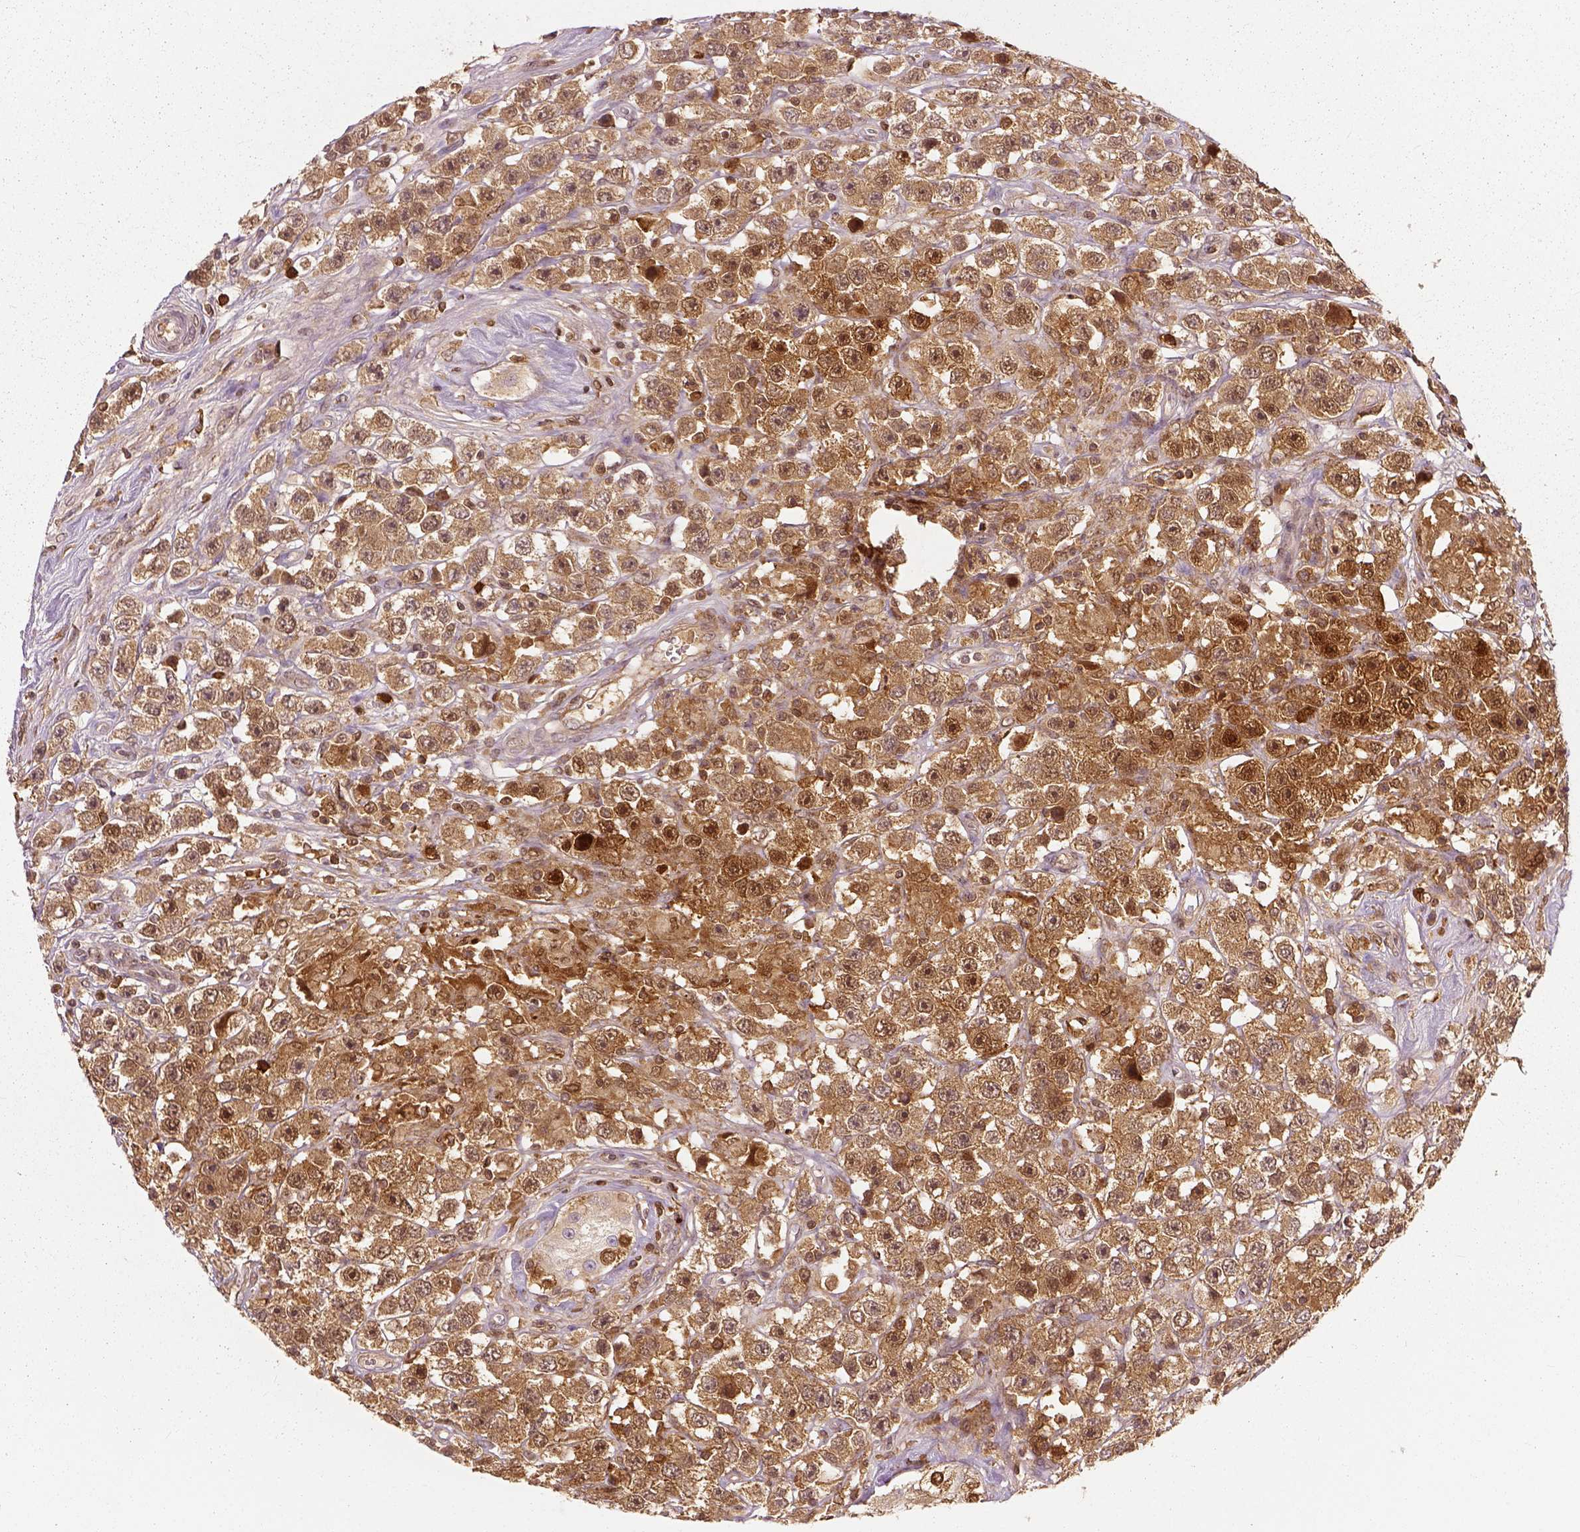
{"staining": {"intensity": "strong", "quantity": ">75%", "location": "cytoplasmic/membranous"}, "tissue": "testis cancer", "cell_type": "Tumor cells", "image_type": "cancer", "snomed": [{"axis": "morphology", "description": "Seminoma, NOS"}, {"axis": "topography", "description": "Testis"}], "caption": "An IHC micrograph of tumor tissue is shown. Protein staining in brown labels strong cytoplasmic/membranous positivity in seminoma (testis) within tumor cells.", "gene": "GPI", "patient": {"sex": "male", "age": 45}}